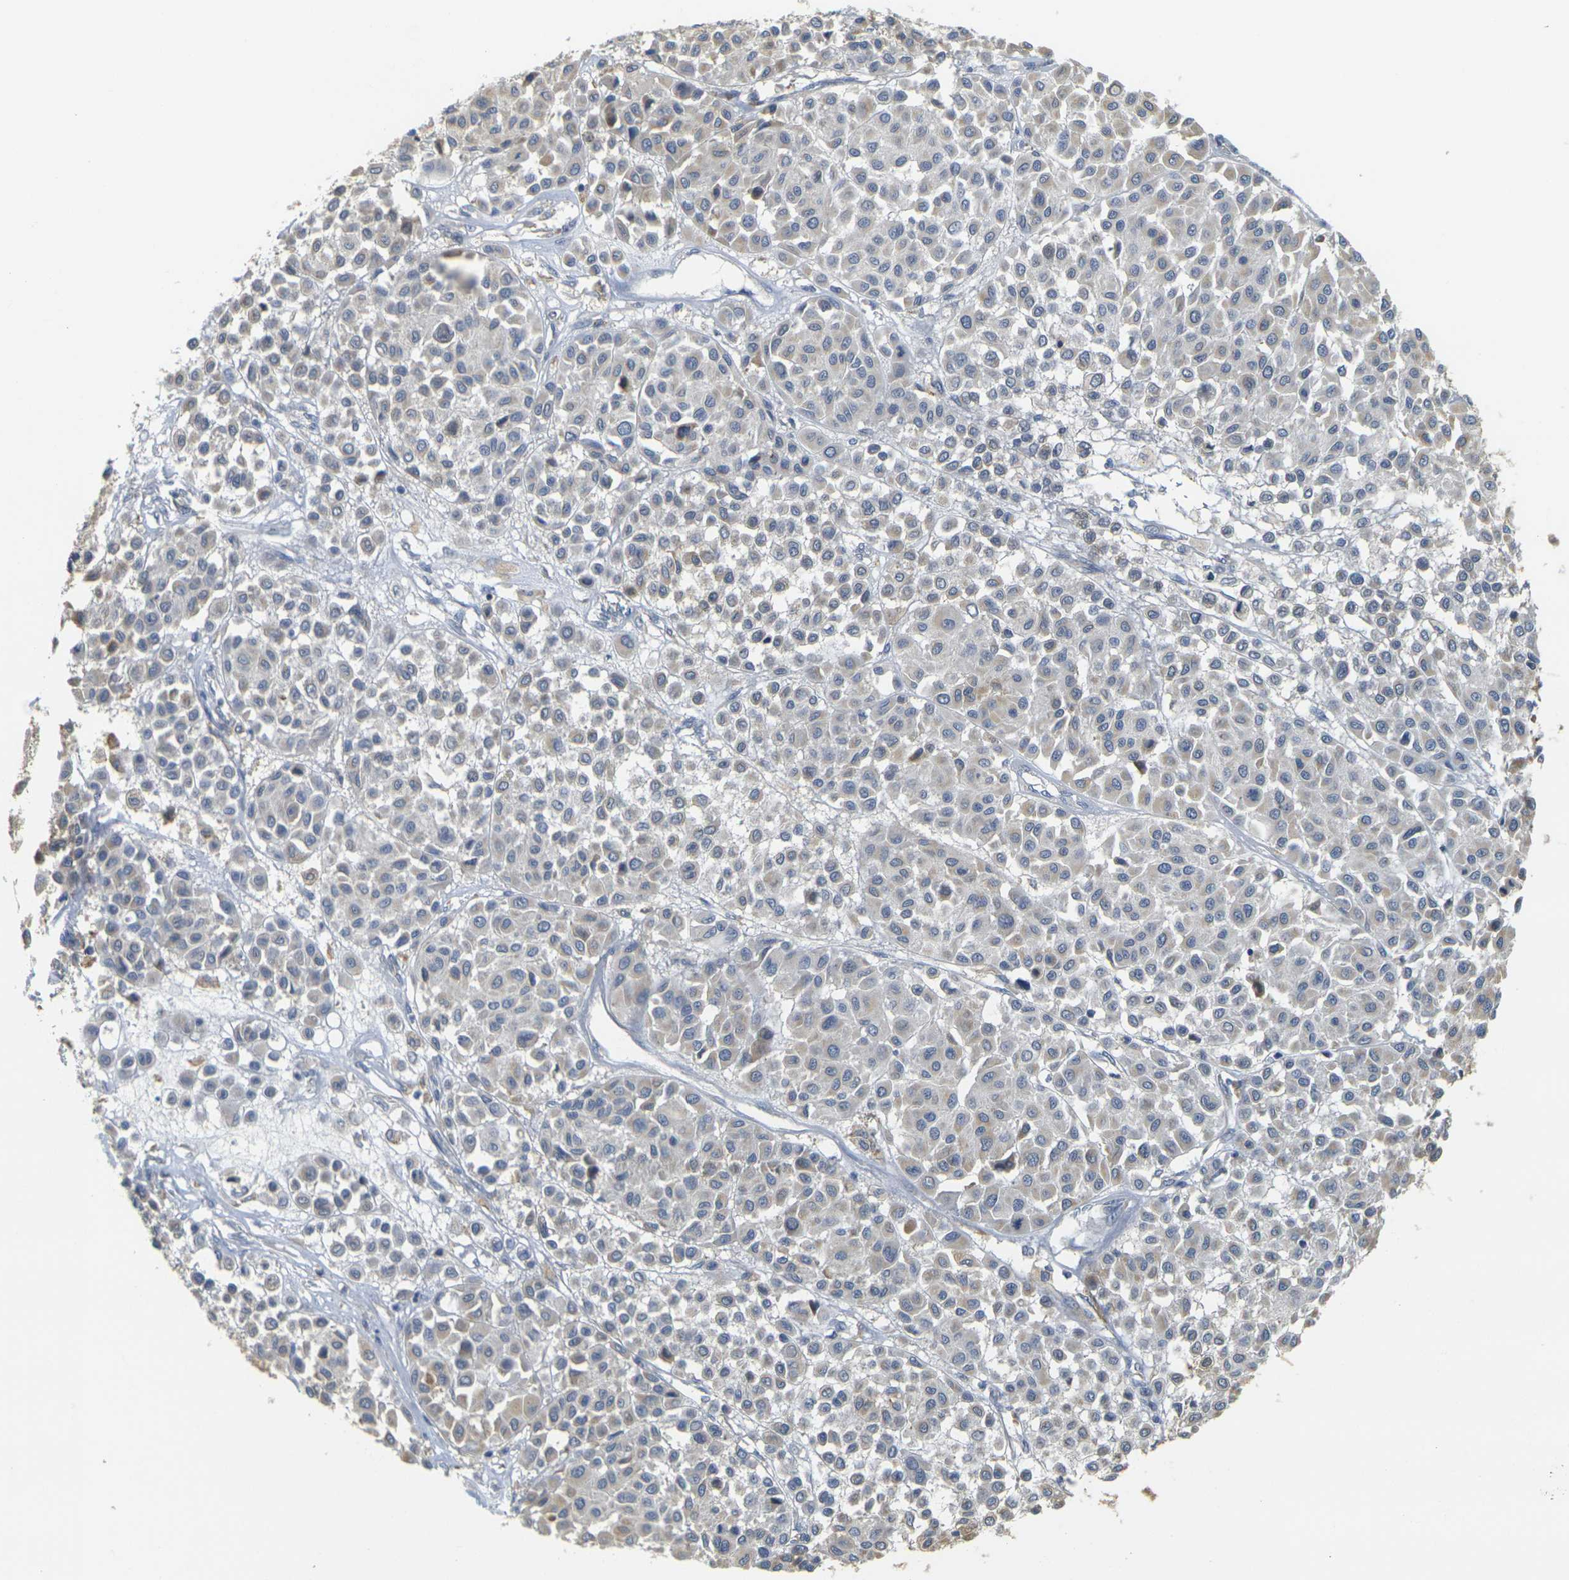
{"staining": {"intensity": "weak", "quantity": "<25%", "location": "cytoplasmic/membranous"}, "tissue": "melanoma", "cell_type": "Tumor cells", "image_type": "cancer", "snomed": [{"axis": "morphology", "description": "Malignant melanoma, Metastatic site"}, {"axis": "topography", "description": "Soft tissue"}], "caption": "DAB (3,3'-diaminobenzidine) immunohistochemical staining of human melanoma shows no significant staining in tumor cells.", "gene": "GDAP1", "patient": {"sex": "male", "age": 41}}